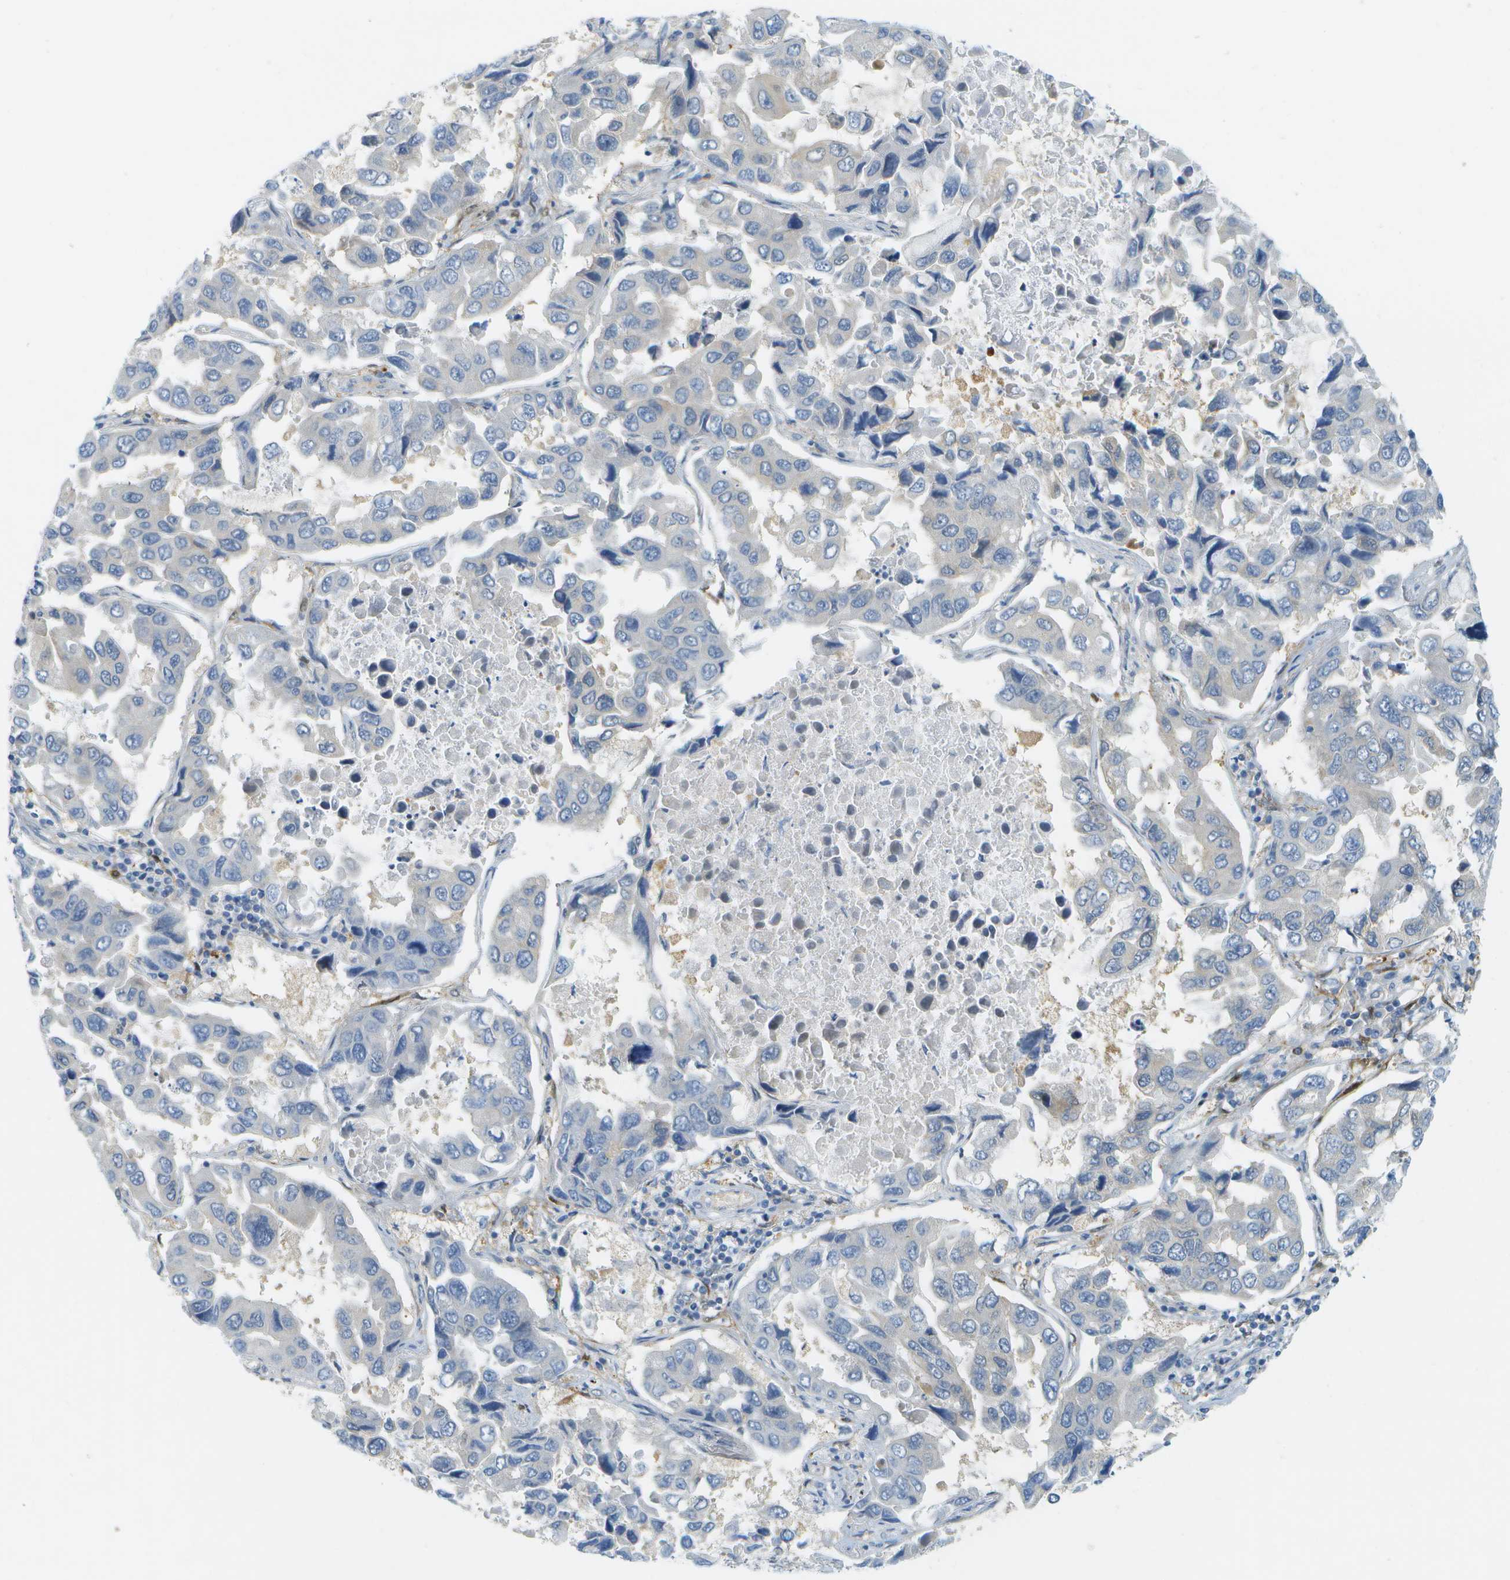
{"staining": {"intensity": "negative", "quantity": "none", "location": "none"}, "tissue": "lung cancer", "cell_type": "Tumor cells", "image_type": "cancer", "snomed": [{"axis": "morphology", "description": "Adenocarcinoma, NOS"}, {"axis": "topography", "description": "Lung"}], "caption": "Lung cancer (adenocarcinoma) was stained to show a protein in brown. There is no significant positivity in tumor cells. (Immunohistochemistry (ihc), brightfield microscopy, high magnification).", "gene": "CUL9", "patient": {"sex": "male", "age": 64}}